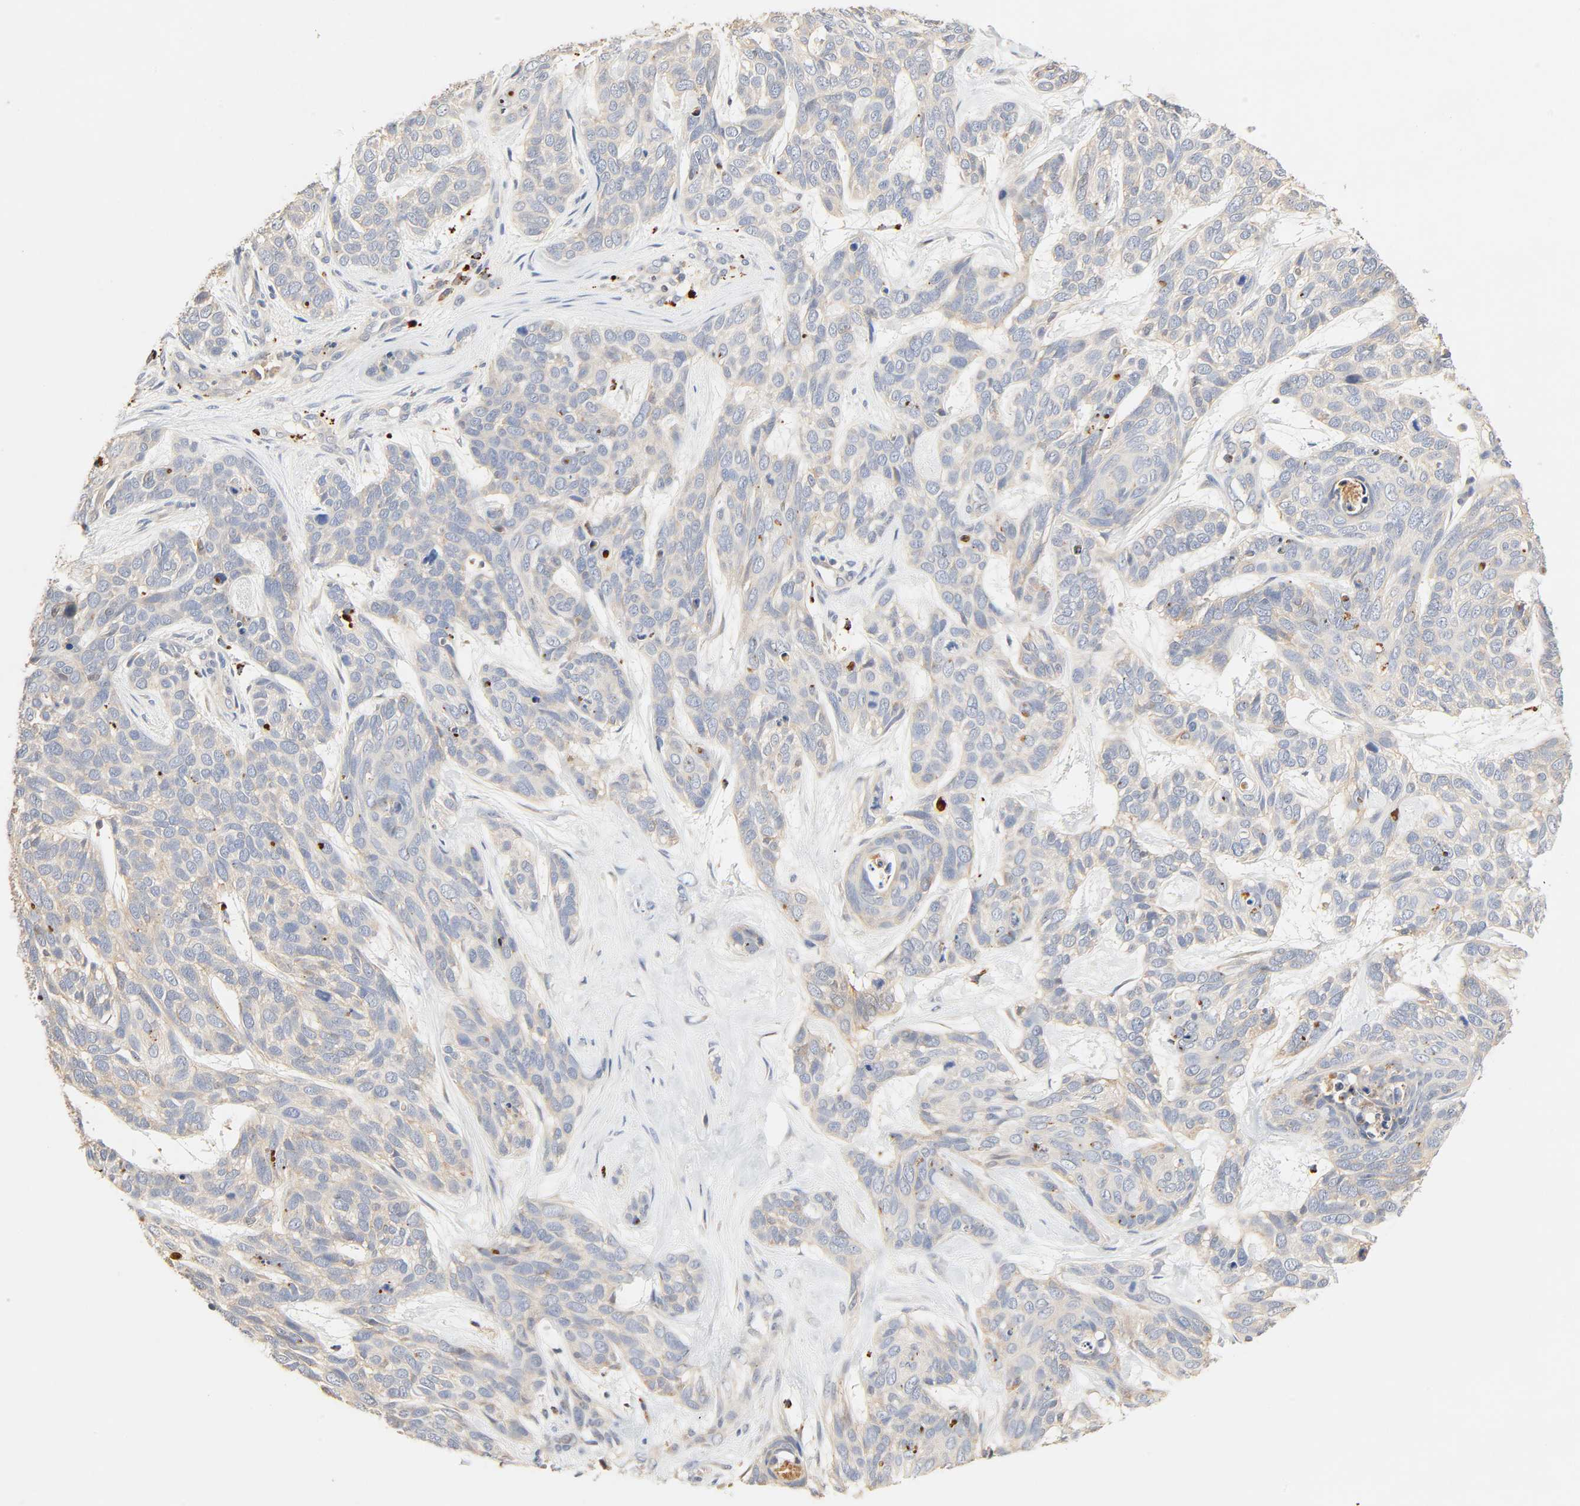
{"staining": {"intensity": "weak", "quantity": ">75%", "location": "cytoplasmic/membranous"}, "tissue": "skin cancer", "cell_type": "Tumor cells", "image_type": "cancer", "snomed": [{"axis": "morphology", "description": "Basal cell carcinoma"}, {"axis": "topography", "description": "Skin"}], "caption": "A low amount of weak cytoplasmic/membranous positivity is seen in about >75% of tumor cells in skin cancer tissue.", "gene": "MAPK6", "patient": {"sex": "male", "age": 87}}